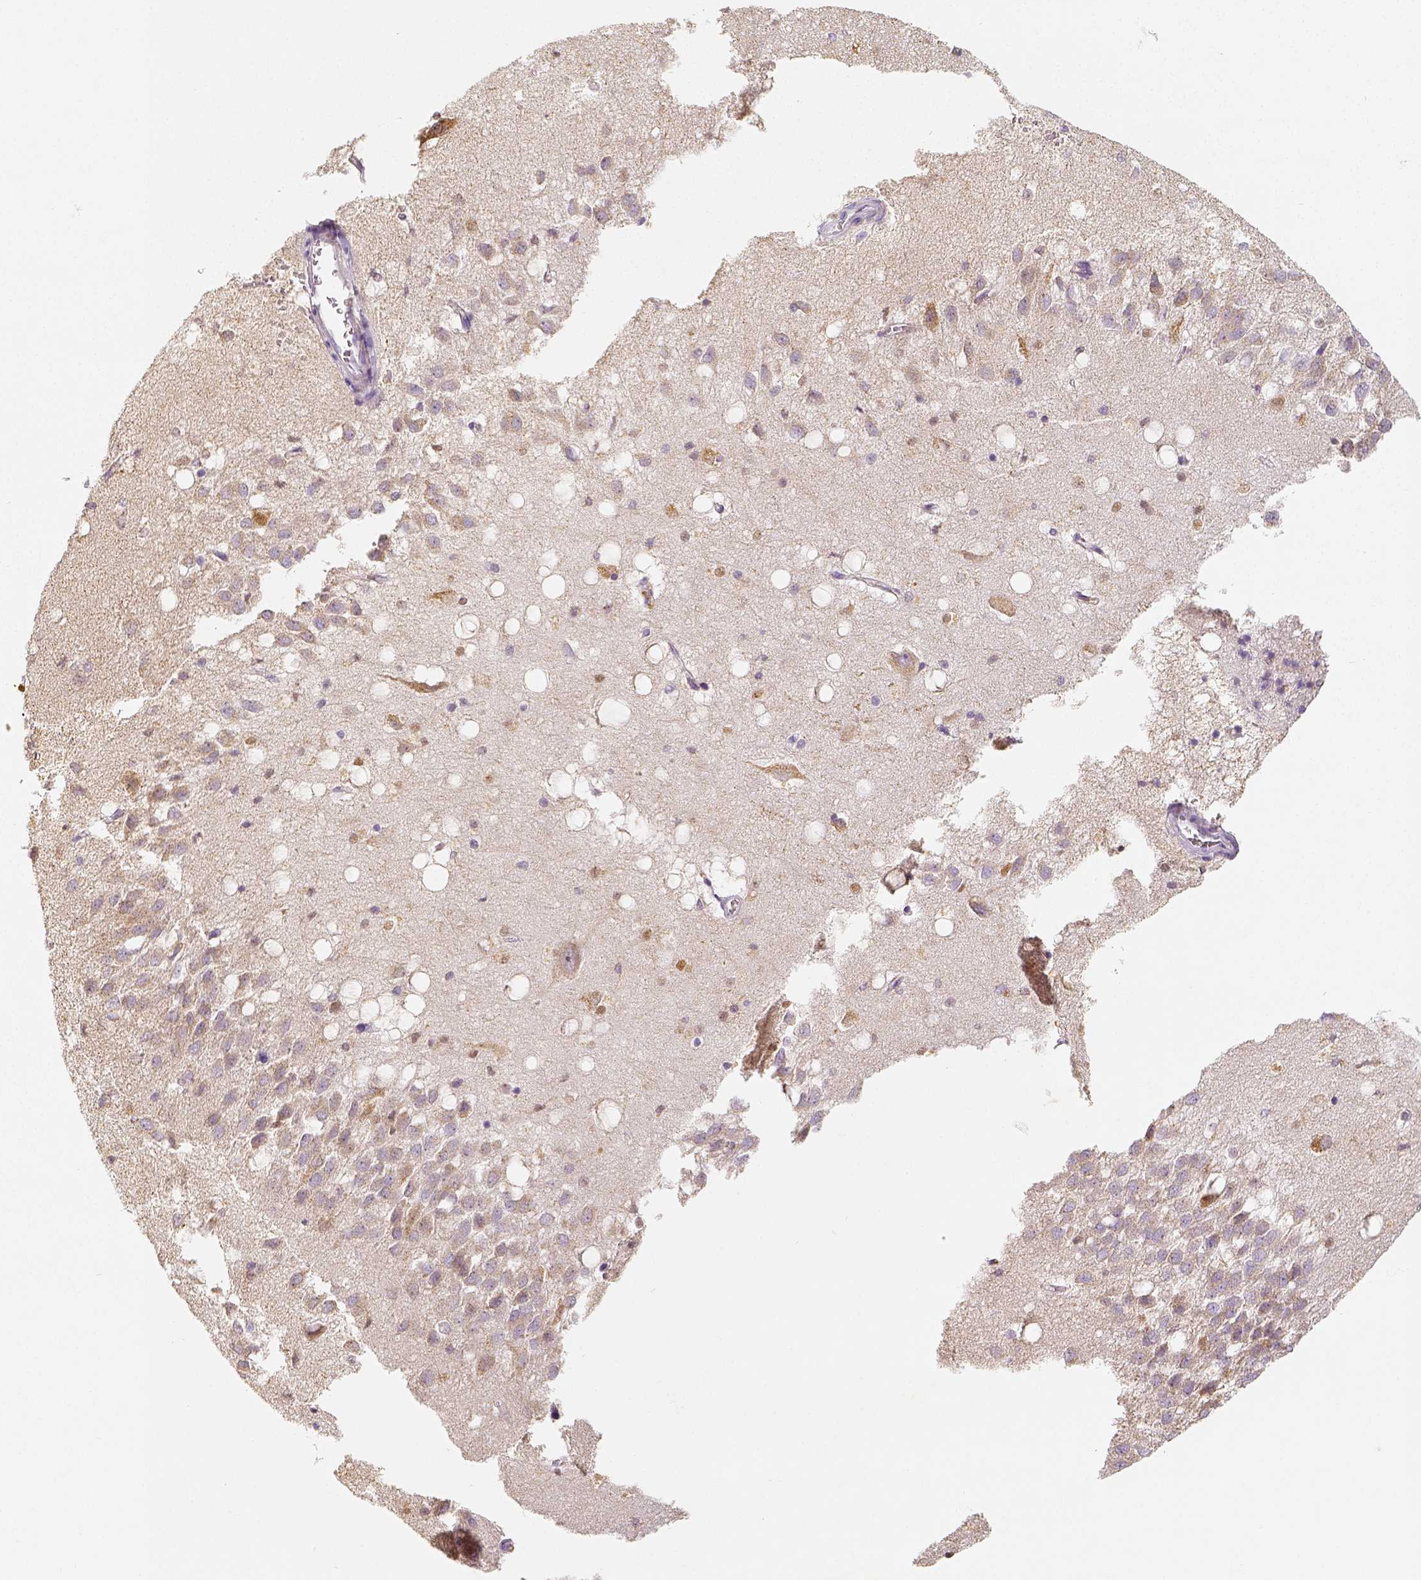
{"staining": {"intensity": "moderate", "quantity": "<25%", "location": "cytoplasmic/membranous"}, "tissue": "hippocampus", "cell_type": "Glial cells", "image_type": "normal", "snomed": [{"axis": "morphology", "description": "Normal tissue, NOS"}, {"axis": "topography", "description": "Hippocampus"}], "caption": "High-magnification brightfield microscopy of unremarkable hippocampus stained with DAB (brown) and counterstained with hematoxylin (blue). glial cells exhibit moderate cytoplasmic/membranous positivity is identified in approximately<25% of cells. Ihc stains the protein of interest in brown and the nuclei are stained blue.", "gene": "PGAM5", "patient": {"sex": "male", "age": 58}}